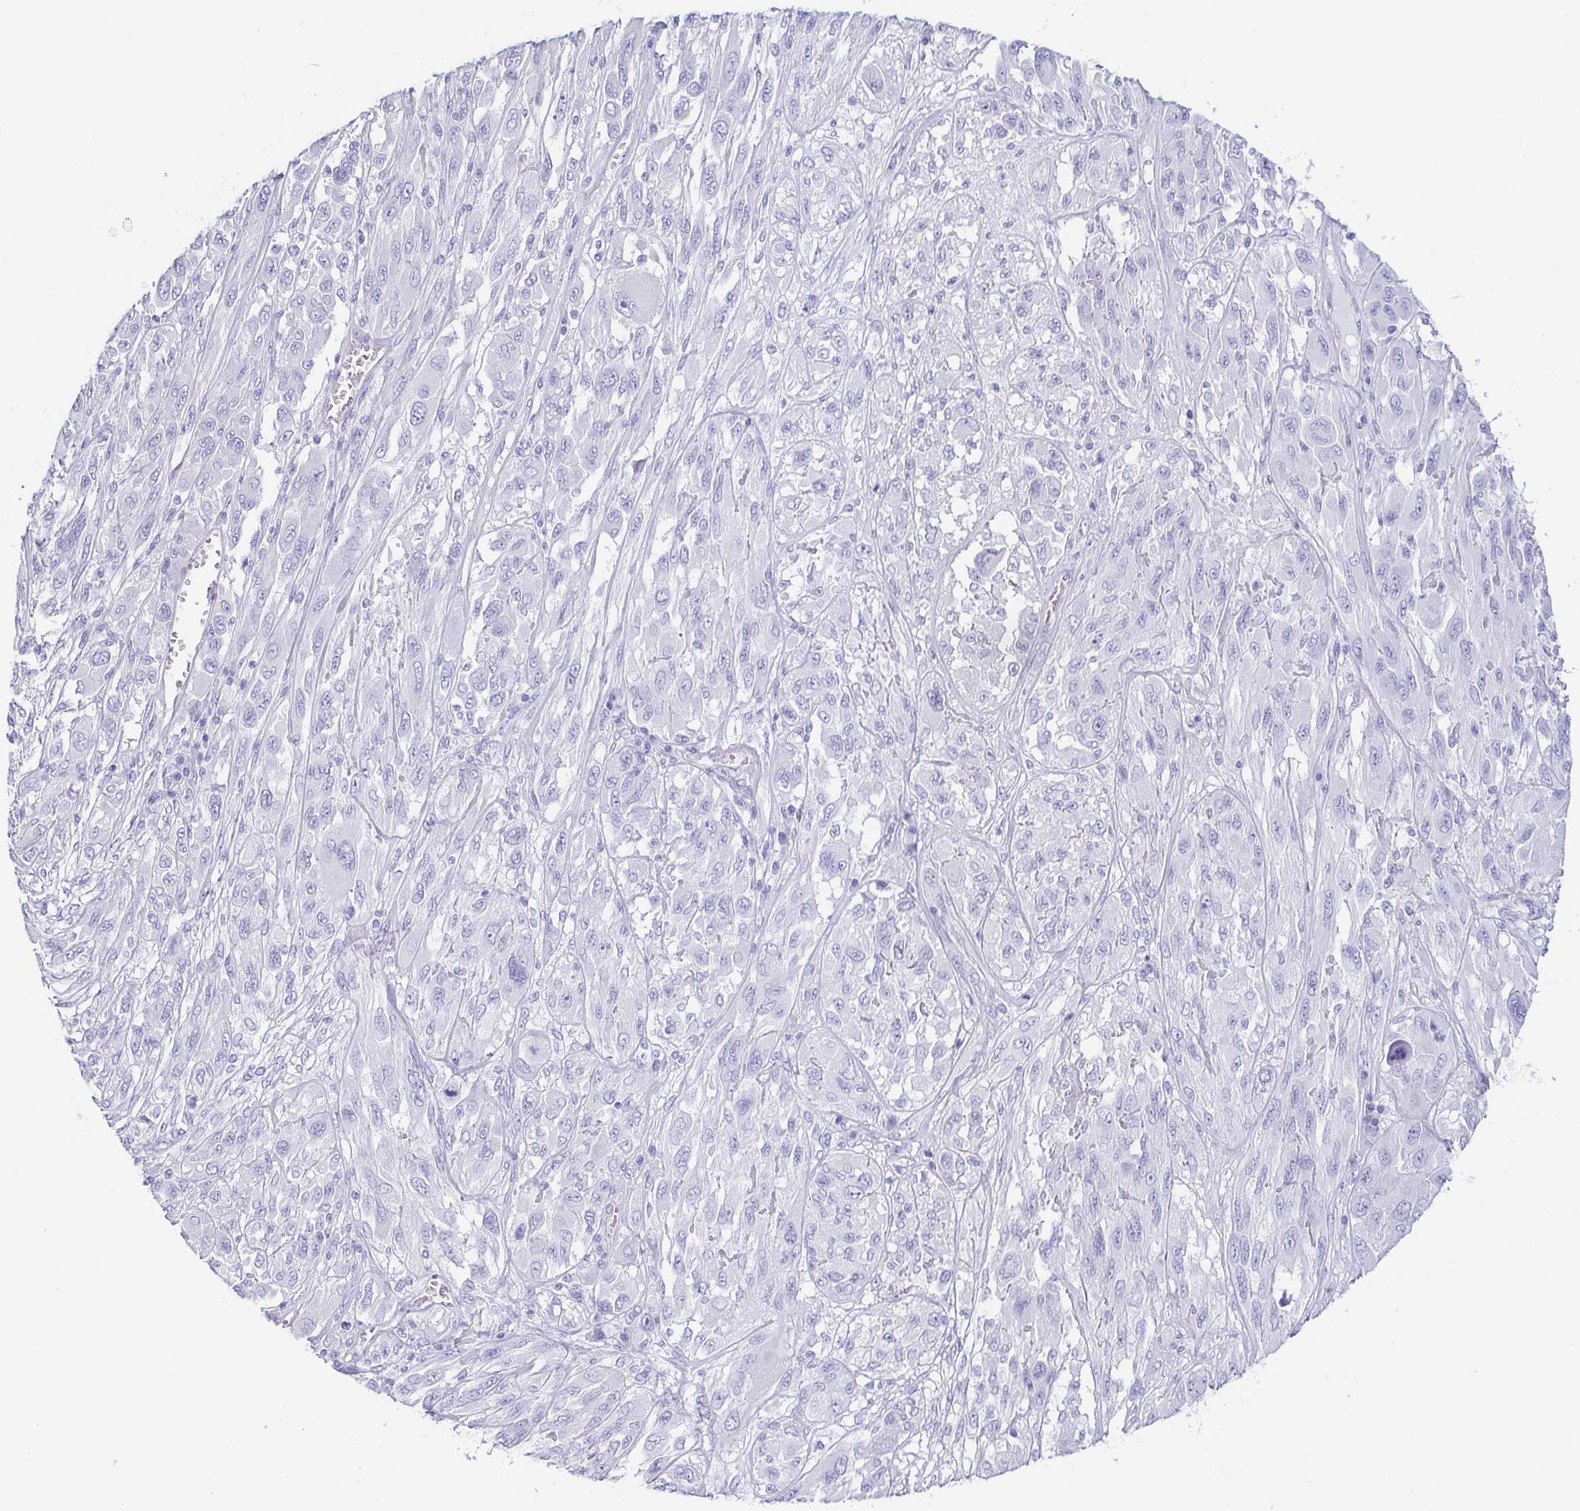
{"staining": {"intensity": "negative", "quantity": "none", "location": "none"}, "tissue": "melanoma", "cell_type": "Tumor cells", "image_type": "cancer", "snomed": [{"axis": "morphology", "description": "Malignant melanoma, NOS"}, {"axis": "topography", "description": "Skin"}], "caption": "High magnification brightfield microscopy of melanoma stained with DAB (brown) and counterstained with hematoxylin (blue): tumor cells show no significant positivity.", "gene": "PRR4", "patient": {"sex": "female", "age": 91}}